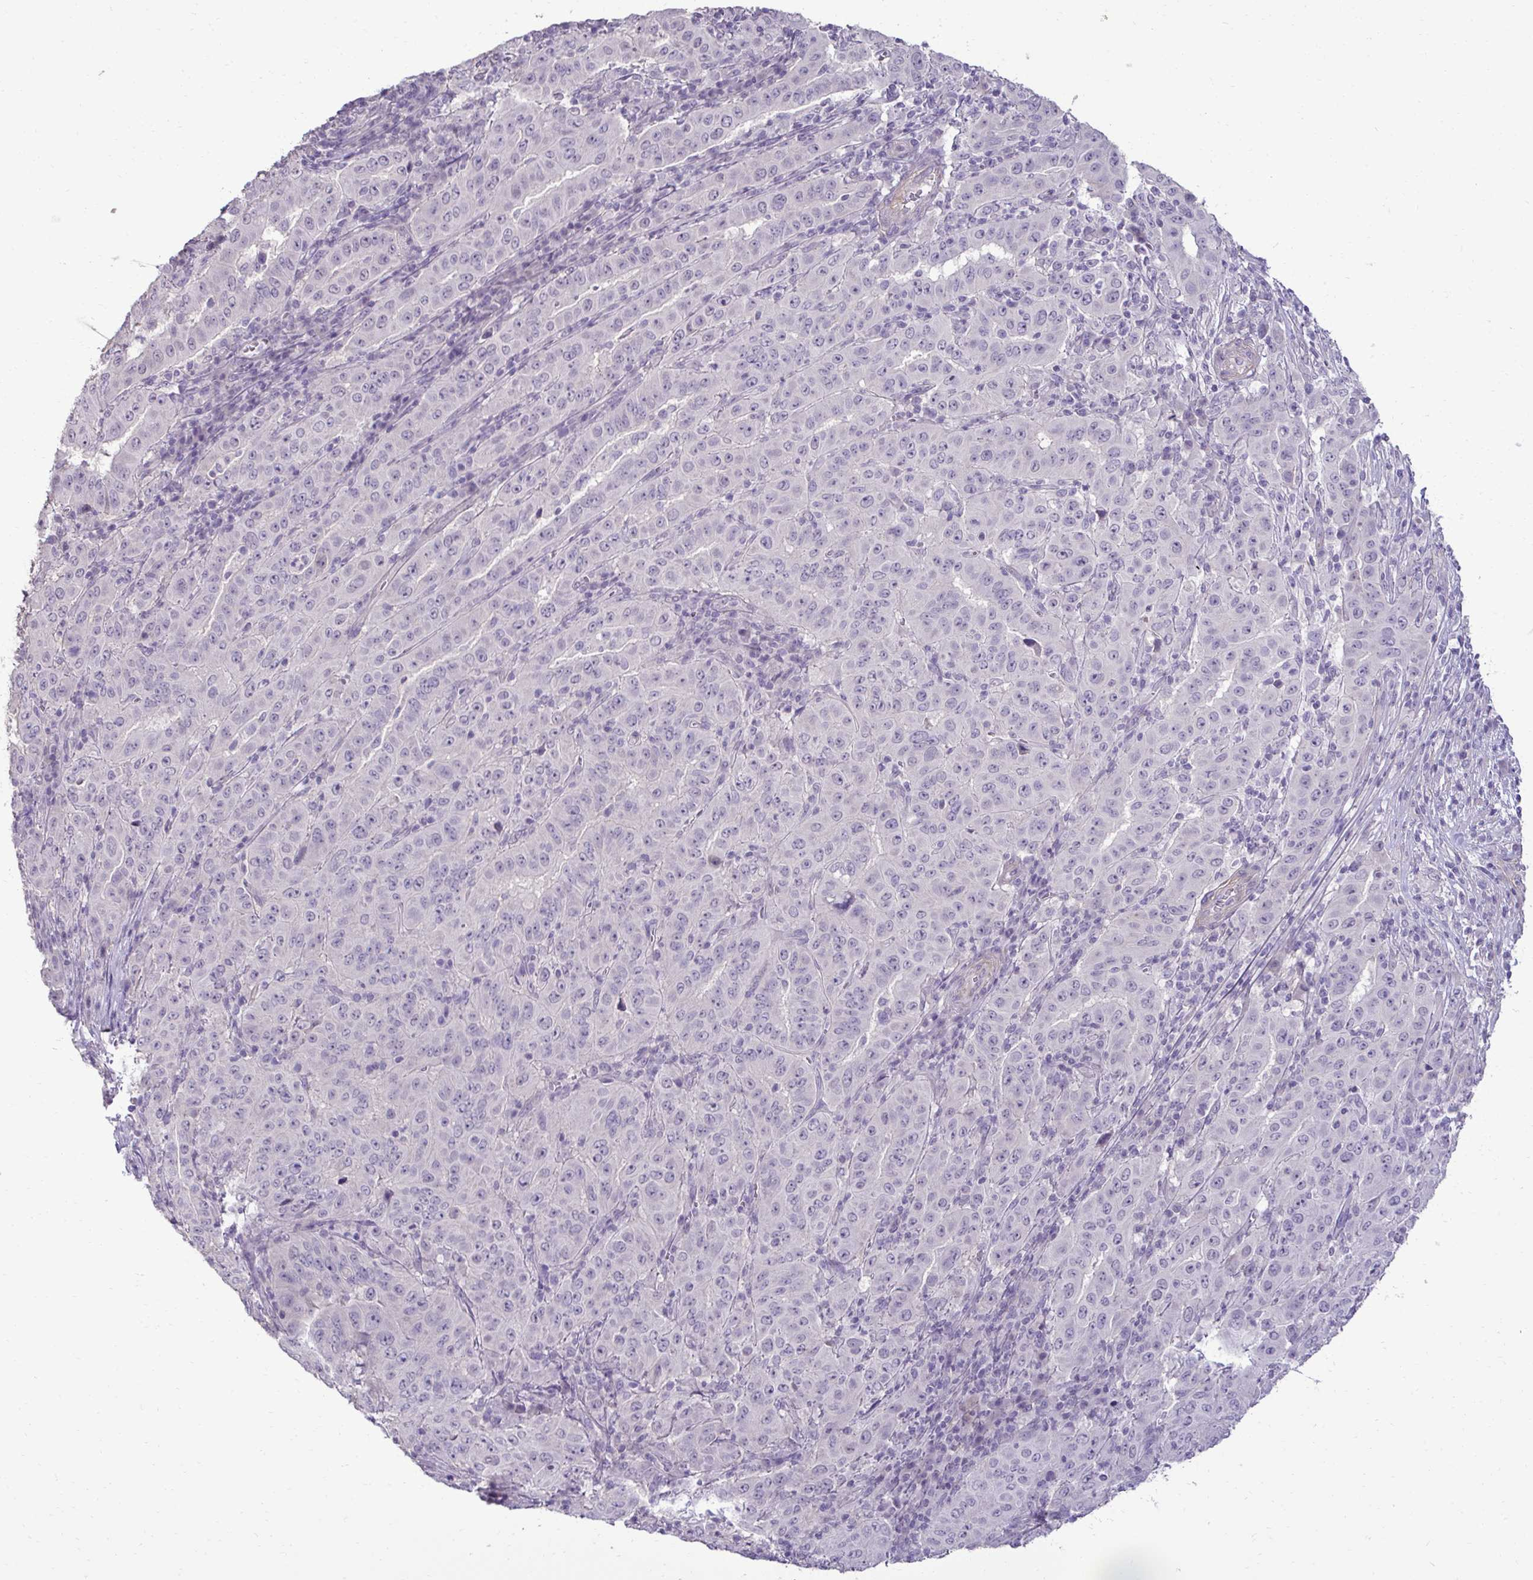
{"staining": {"intensity": "negative", "quantity": "none", "location": "none"}, "tissue": "pancreatic cancer", "cell_type": "Tumor cells", "image_type": "cancer", "snomed": [{"axis": "morphology", "description": "Adenocarcinoma, NOS"}, {"axis": "topography", "description": "Pancreas"}], "caption": "IHC of pancreatic adenocarcinoma displays no expression in tumor cells.", "gene": "SLC30A3", "patient": {"sex": "male", "age": 63}}